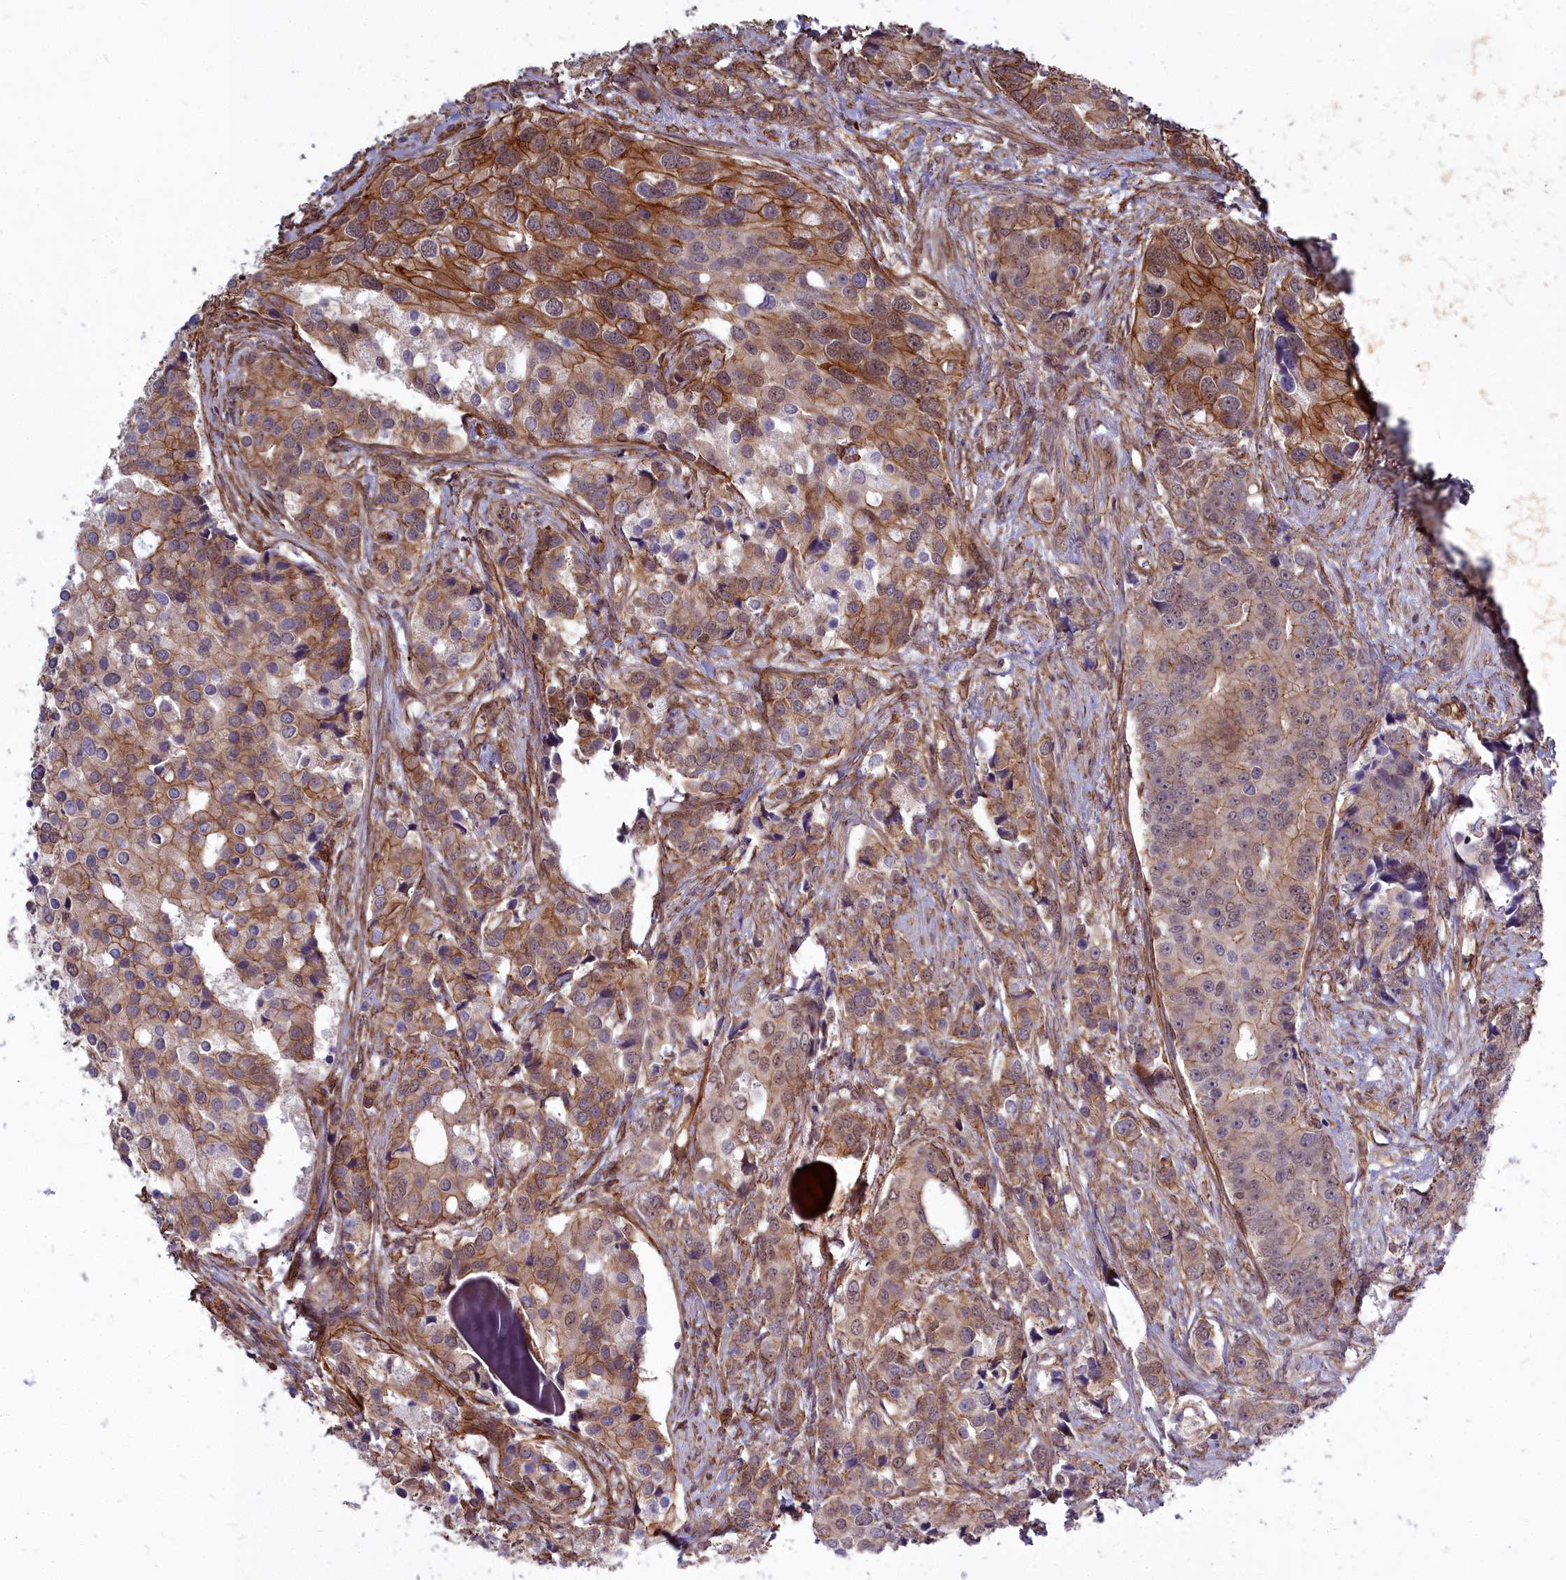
{"staining": {"intensity": "moderate", "quantity": "25%-75%", "location": "cytoplasmic/membranous"}, "tissue": "prostate cancer", "cell_type": "Tumor cells", "image_type": "cancer", "snomed": [{"axis": "morphology", "description": "Adenocarcinoma, High grade"}, {"axis": "topography", "description": "Prostate"}], "caption": "Immunohistochemistry image of prostate adenocarcinoma (high-grade) stained for a protein (brown), which displays medium levels of moderate cytoplasmic/membranous expression in approximately 25%-75% of tumor cells.", "gene": "YJU2", "patient": {"sex": "male", "age": 62}}